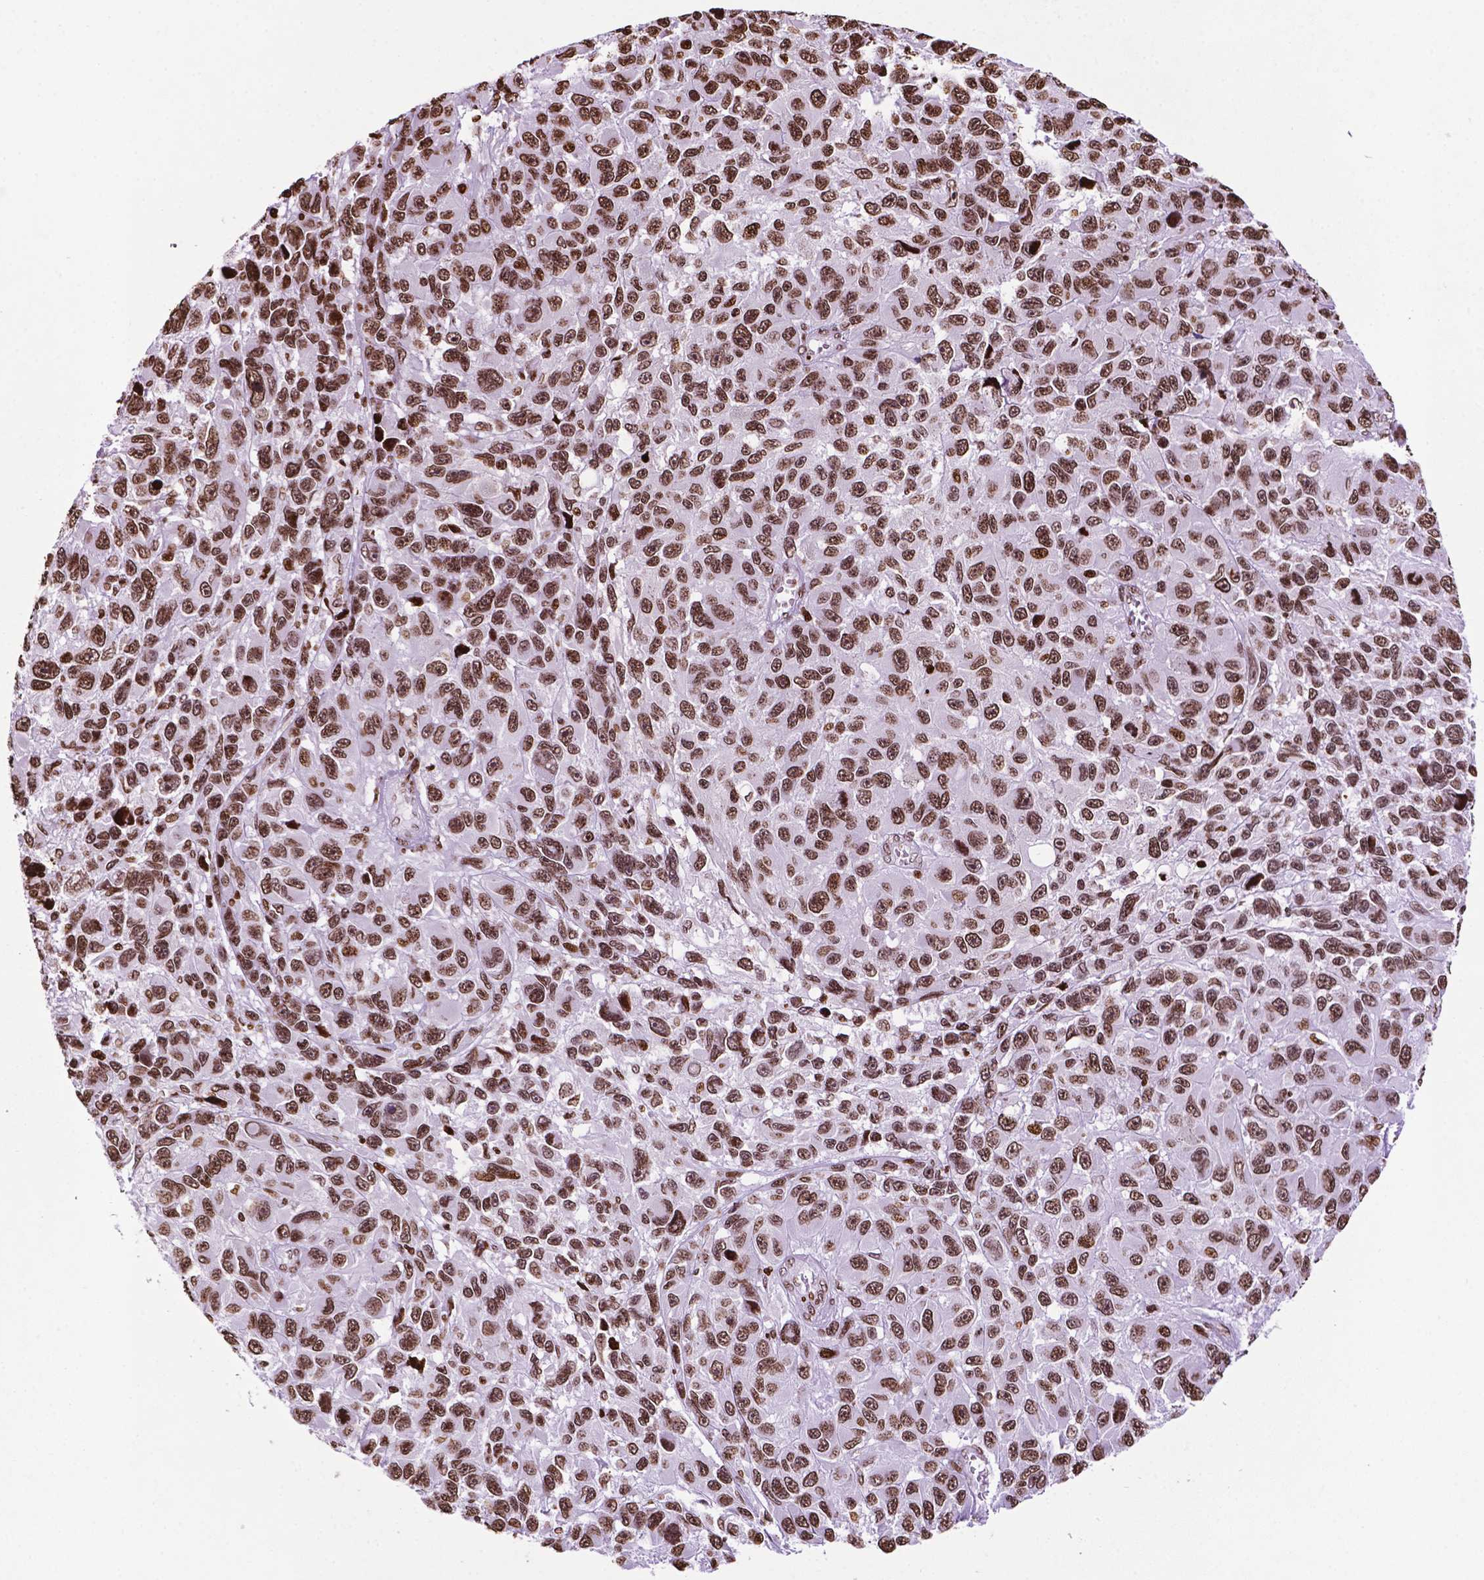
{"staining": {"intensity": "moderate", "quantity": ">75%", "location": "nuclear"}, "tissue": "melanoma", "cell_type": "Tumor cells", "image_type": "cancer", "snomed": [{"axis": "morphology", "description": "Malignant melanoma, NOS"}, {"axis": "topography", "description": "Skin"}], "caption": "Immunohistochemistry of melanoma reveals medium levels of moderate nuclear positivity in approximately >75% of tumor cells.", "gene": "TMEM250", "patient": {"sex": "male", "age": 53}}